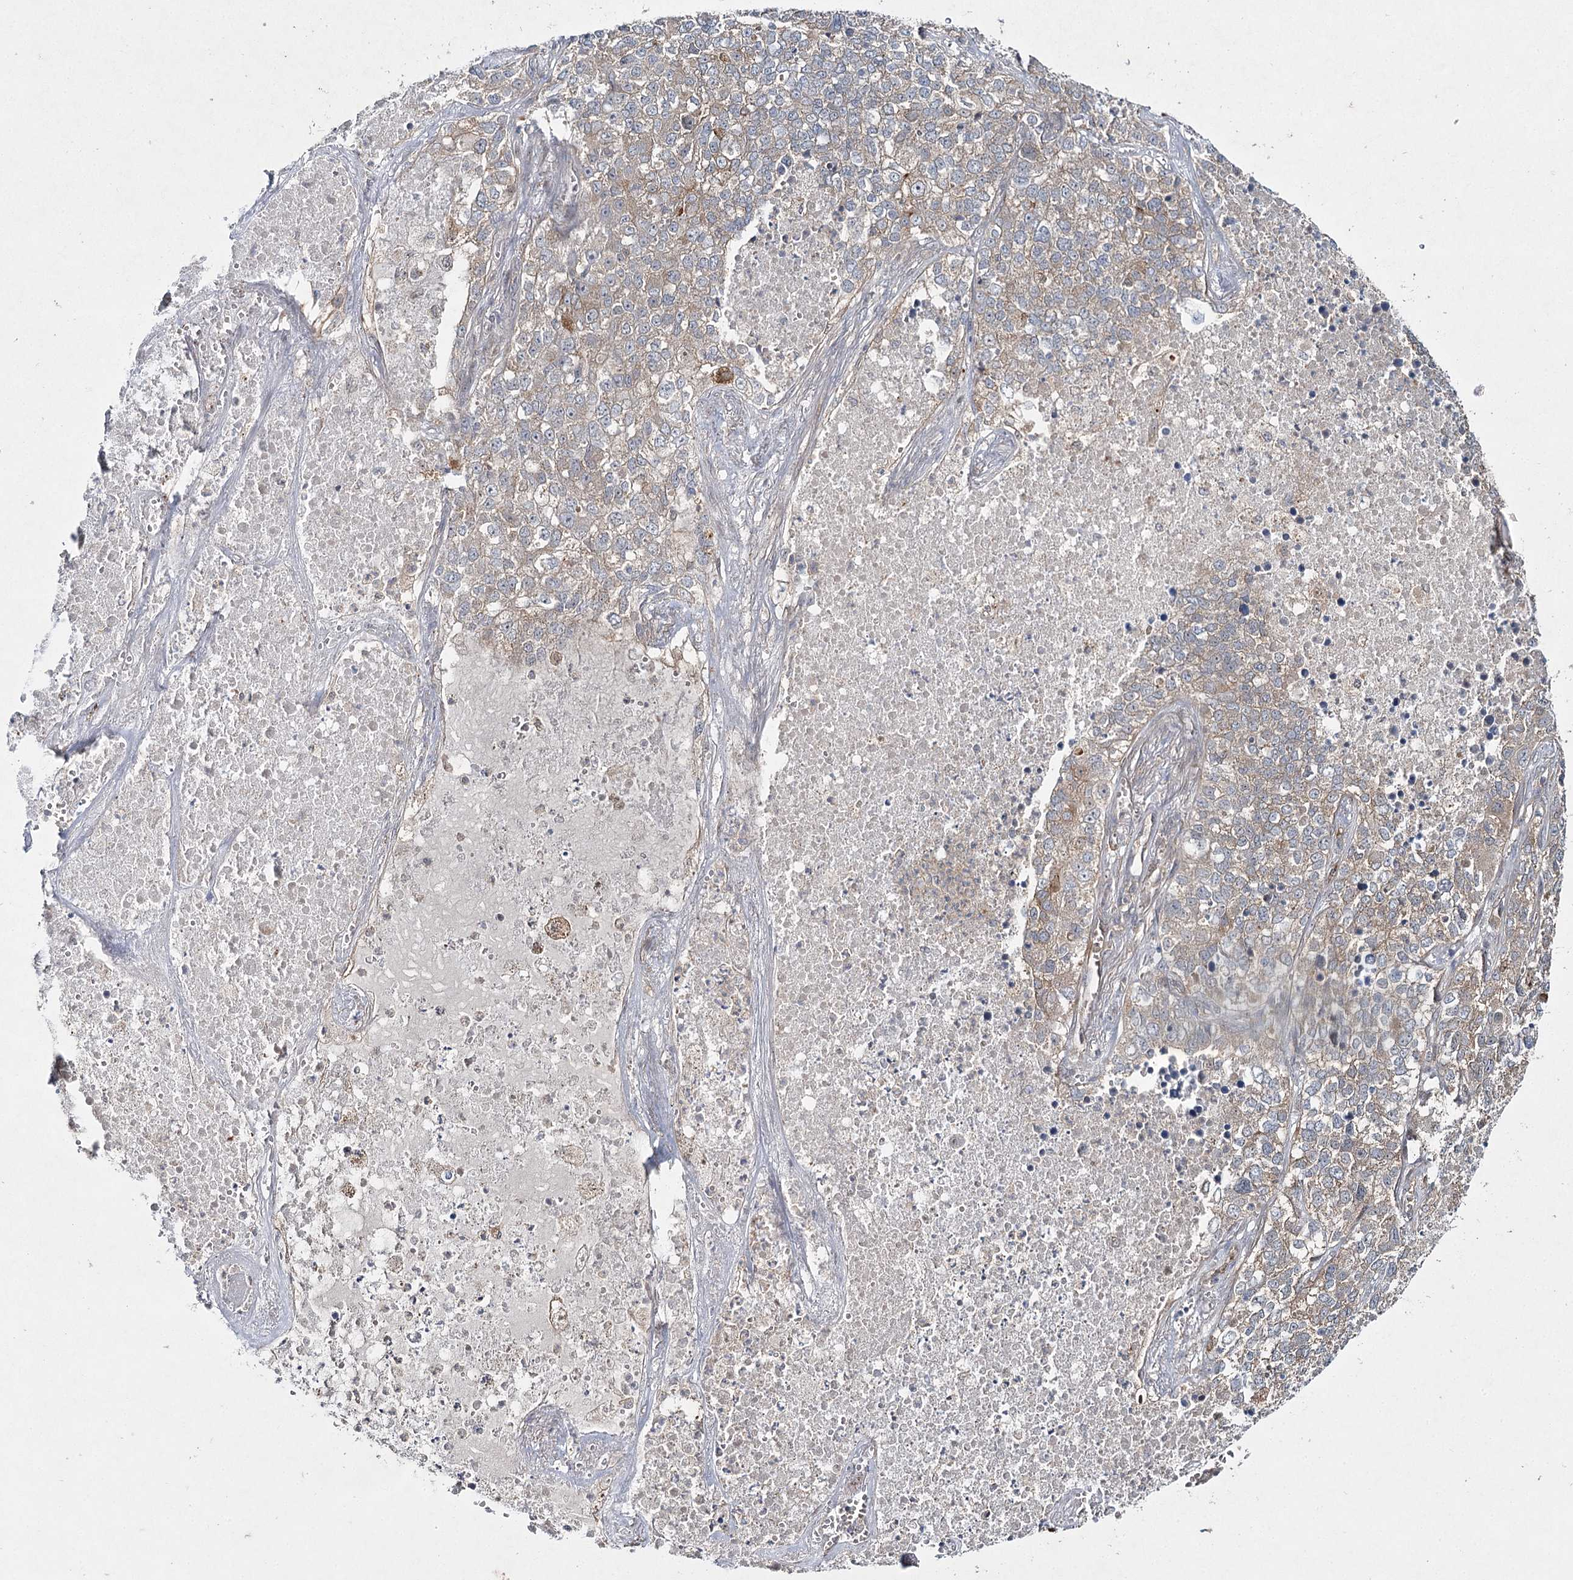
{"staining": {"intensity": "moderate", "quantity": "25%-75%", "location": "cytoplasmic/membranous"}, "tissue": "lung cancer", "cell_type": "Tumor cells", "image_type": "cancer", "snomed": [{"axis": "morphology", "description": "Adenocarcinoma, NOS"}, {"axis": "topography", "description": "Lung"}], "caption": "High-magnification brightfield microscopy of lung adenocarcinoma stained with DAB (3,3'-diaminobenzidine) (brown) and counterstained with hematoxylin (blue). tumor cells exhibit moderate cytoplasmic/membranous staining is present in approximately25%-75% of cells. (Brightfield microscopy of DAB IHC at high magnification).", "gene": "WDR44", "patient": {"sex": "male", "age": 49}}